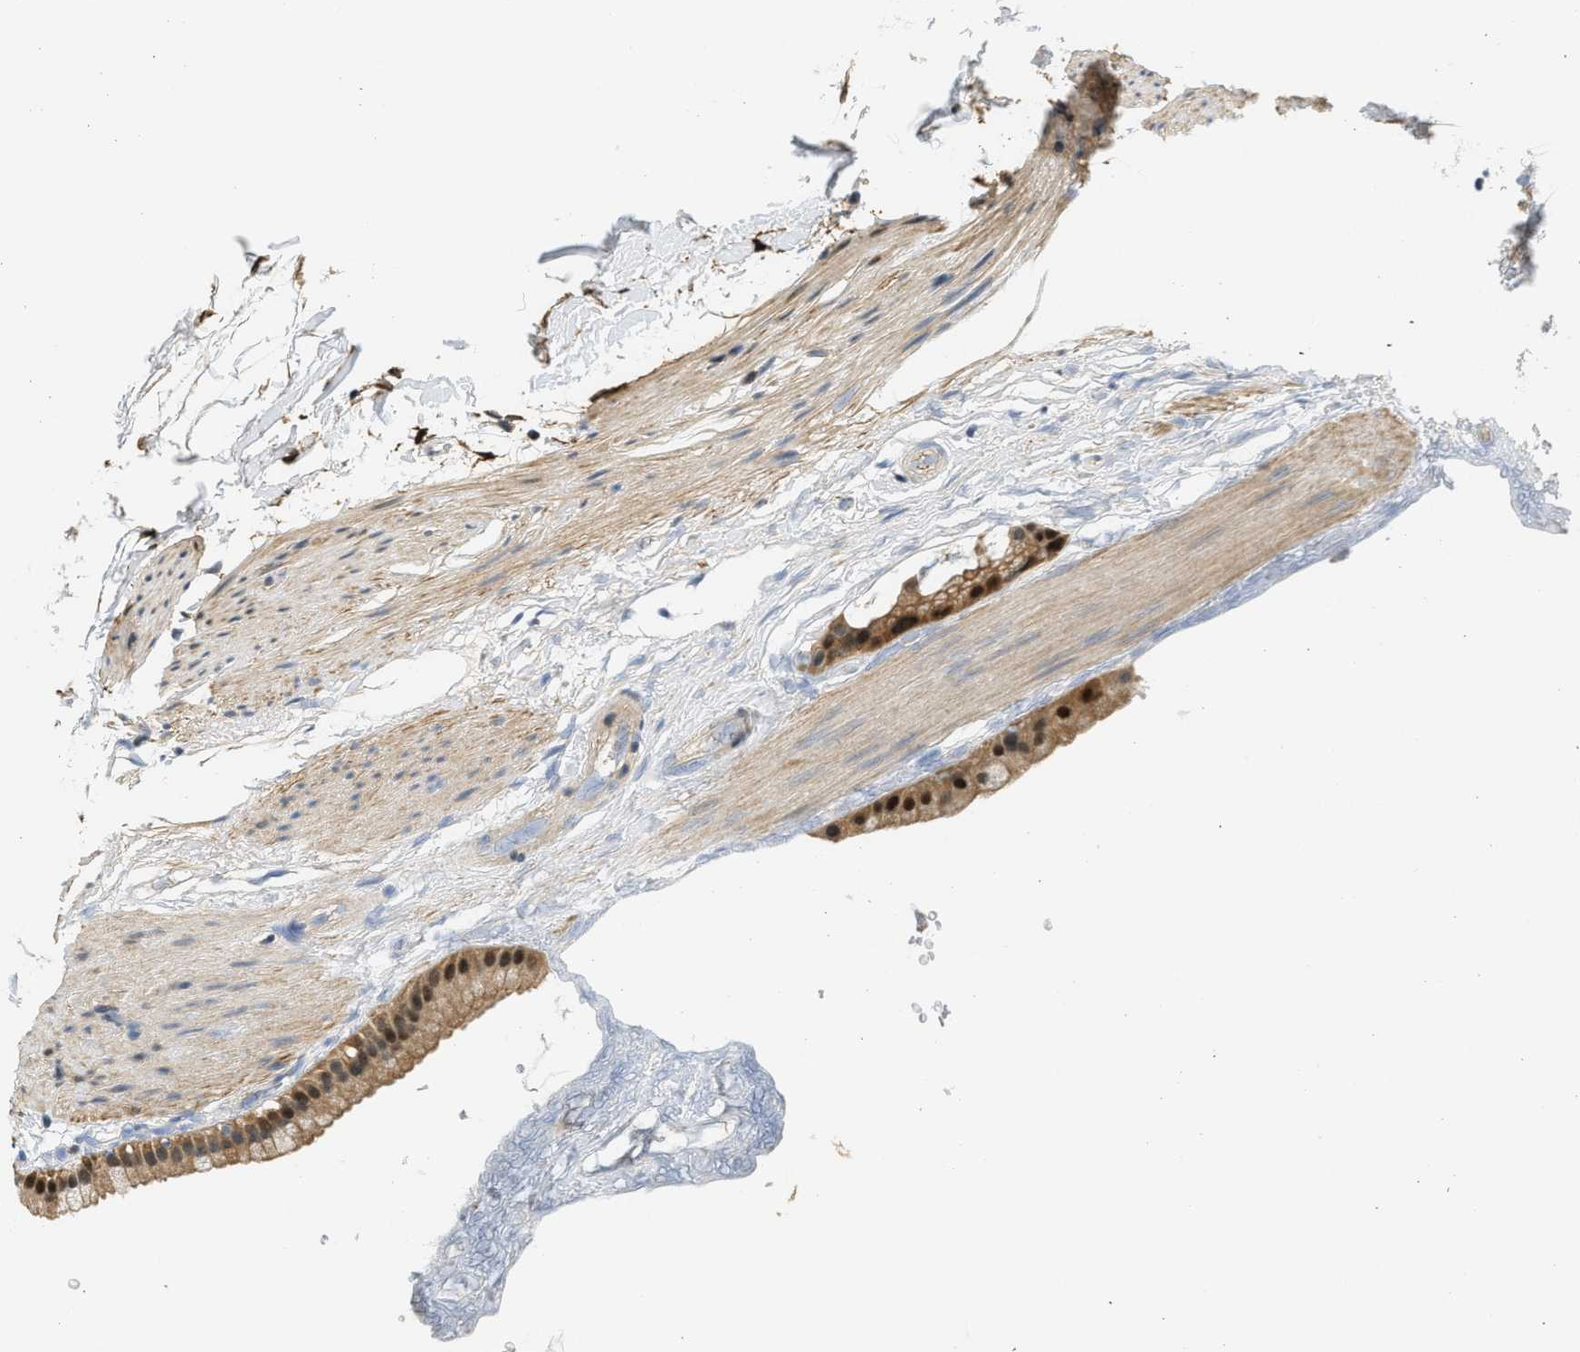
{"staining": {"intensity": "strong", "quantity": ">75%", "location": "cytoplasmic/membranous,nuclear"}, "tissue": "gallbladder", "cell_type": "Glandular cells", "image_type": "normal", "snomed": [{"axis": "morphology", "description": "Normal tissue, NOS"}, {"axis": "topography", "description": "Gallbladder"}], "caption": "Glandular cells reveal strong cytoplasmic/membranous,nuclear positivity in about >75% of cells in benign gallbladder. Using DAB (brown) and hematoxylin (blue) stains, captured at high magnification using brightfield microscopy.", "gene": "KMT2A", "patient": {"sex": "female", "age": 64}}